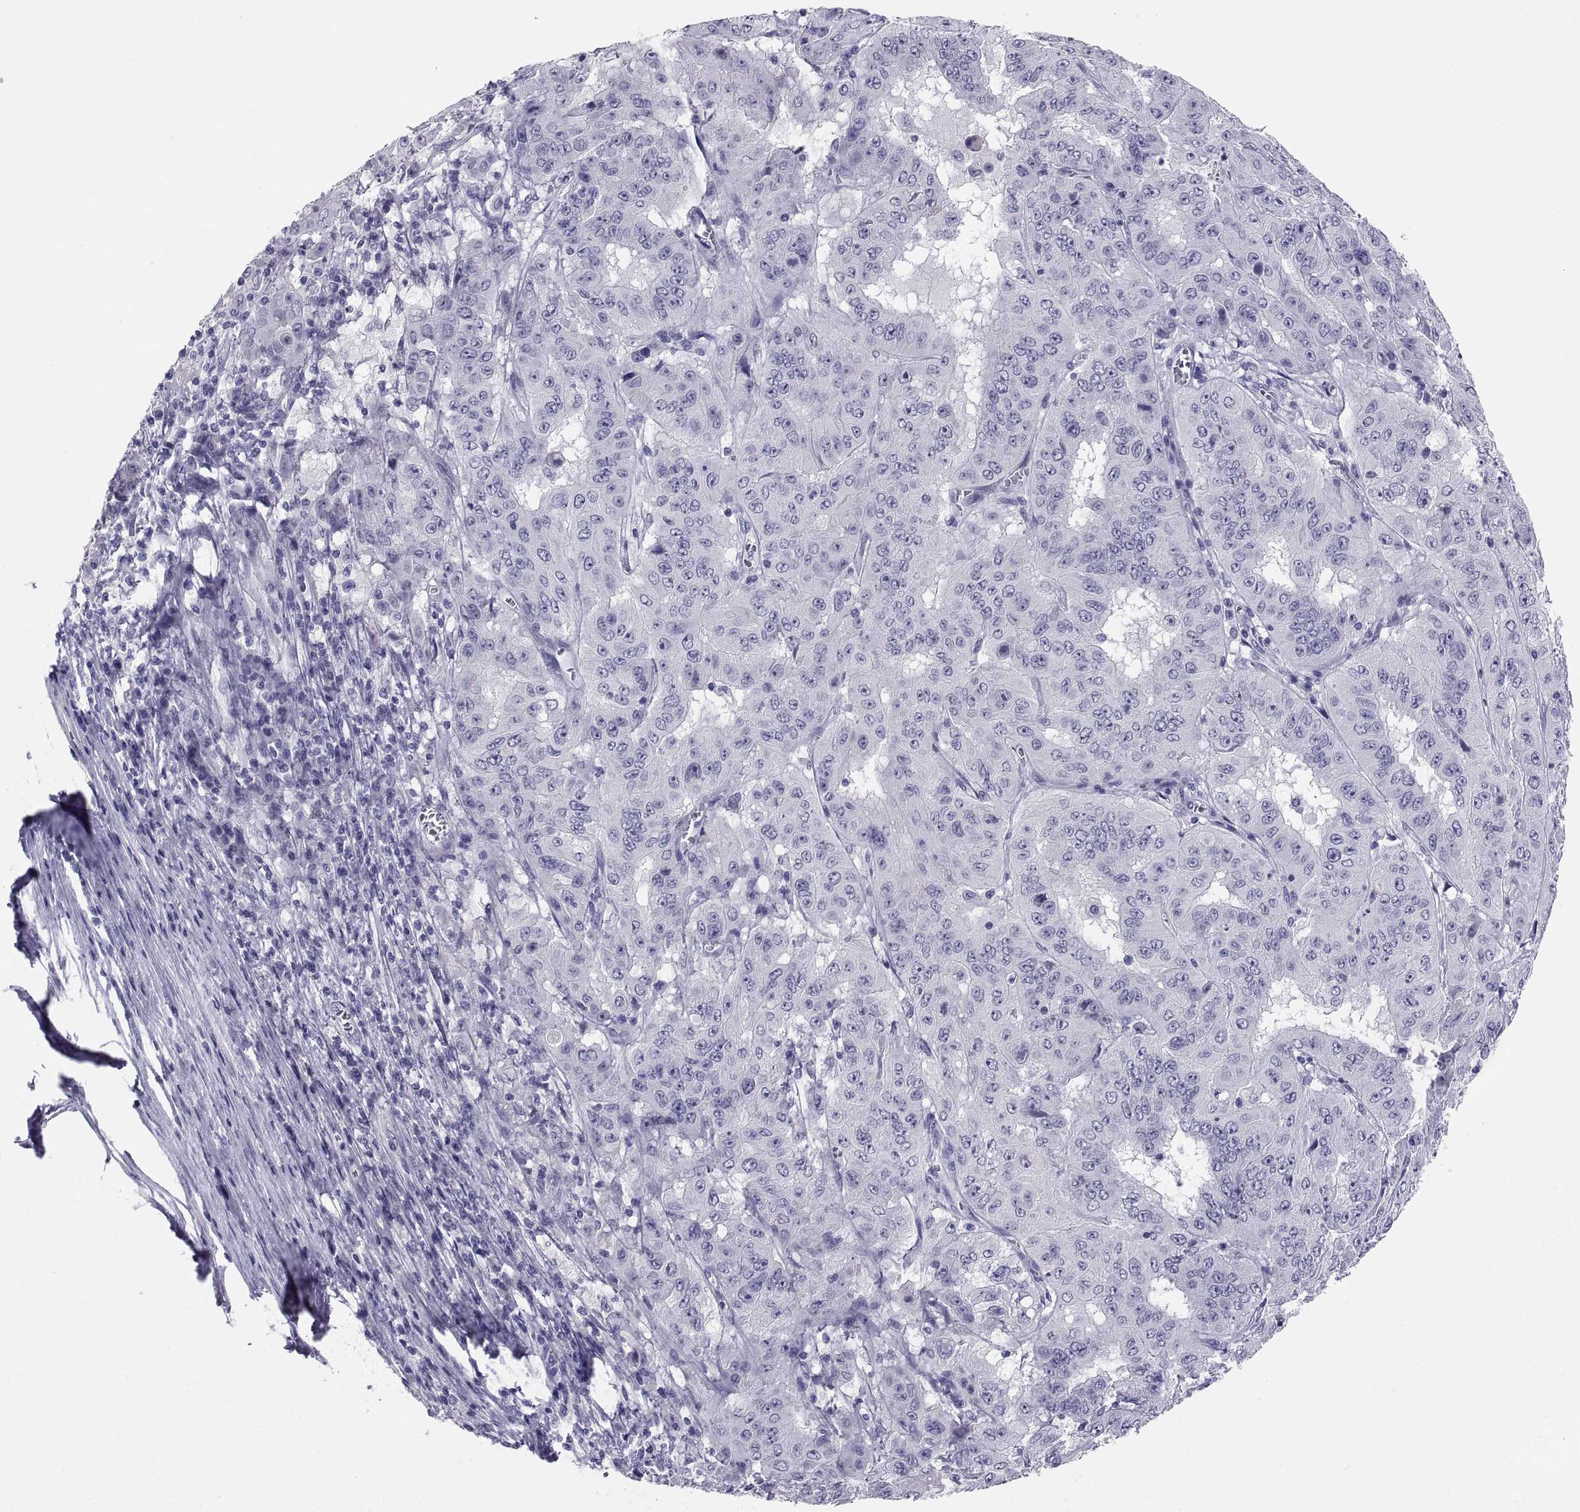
{"staining": {"intensity": "negative", "quantity": "none", "location": "none"}, "tissue": "pancreatic cancer", "cell_type": "Tumor cells", "image_type": "cancer", "snomed": [{"axis": "morphology", "description": "Adenocarcinoma, NOS"}, {"axis": "topography", "description": "Pancreas"}], "caption": "High magnification brightfield microscopy of adenocarcinoma (pancreatic) stained with DAB (3,3'-diaminobenzidine) (brown) and counterstained with hematoxylin (blue): tumor cells show no significant expression.", "gene": "TEX13A", "patient": {"sex": "male", "age": 63}}